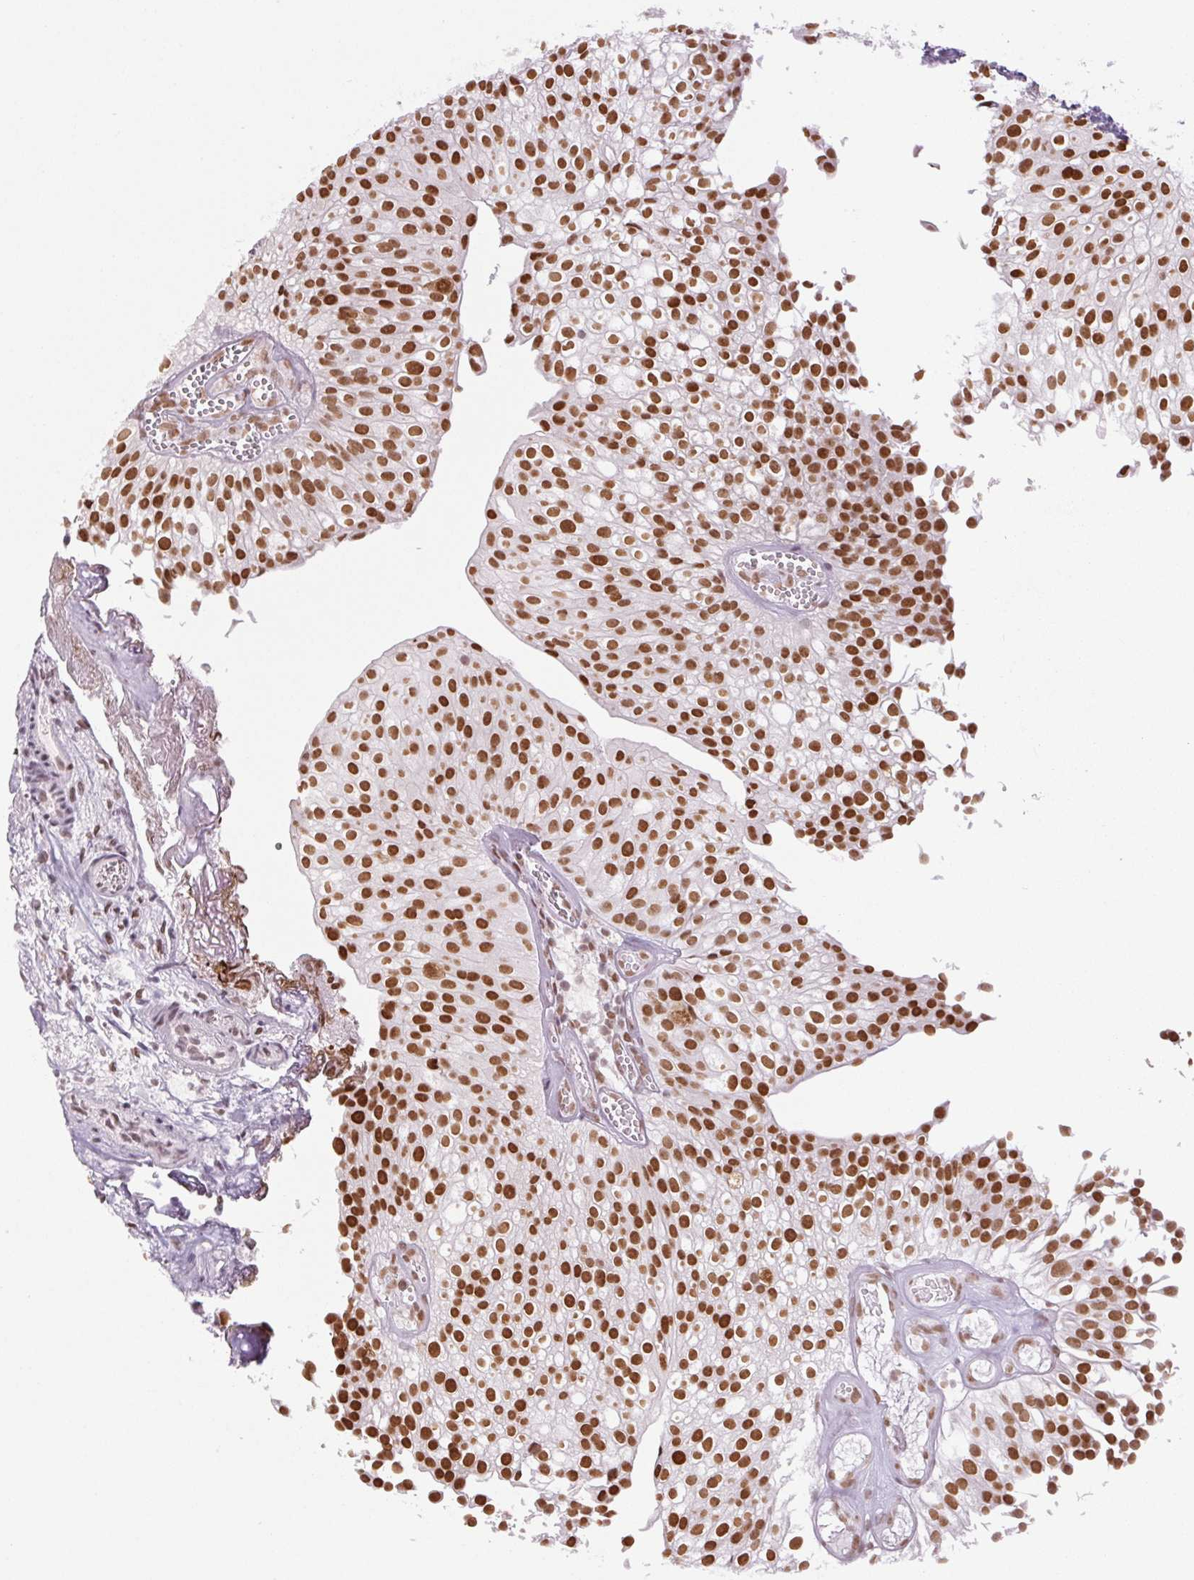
{"staining": {"intensity": "strong", "quantity": ">75%", "location": "nuclear"}, "tissue": "urothelial cancer", "cell_type": "Tumor cells", "image_type": "cancer", "snomed": [{"axis": "morphology", "description": "Urothelial carcinoma, Low grade"}, {"axis": "topography", "description": "Urinary bladder"}], "caption": "Immunohistochemical staining of low-grade urothelial carcinoma reveals high levels of strong nuclear protein positivity in approximately >75% of tumor cells.", "gene": "SMIM6", "patient": {"sex": "male", "age": 70}}